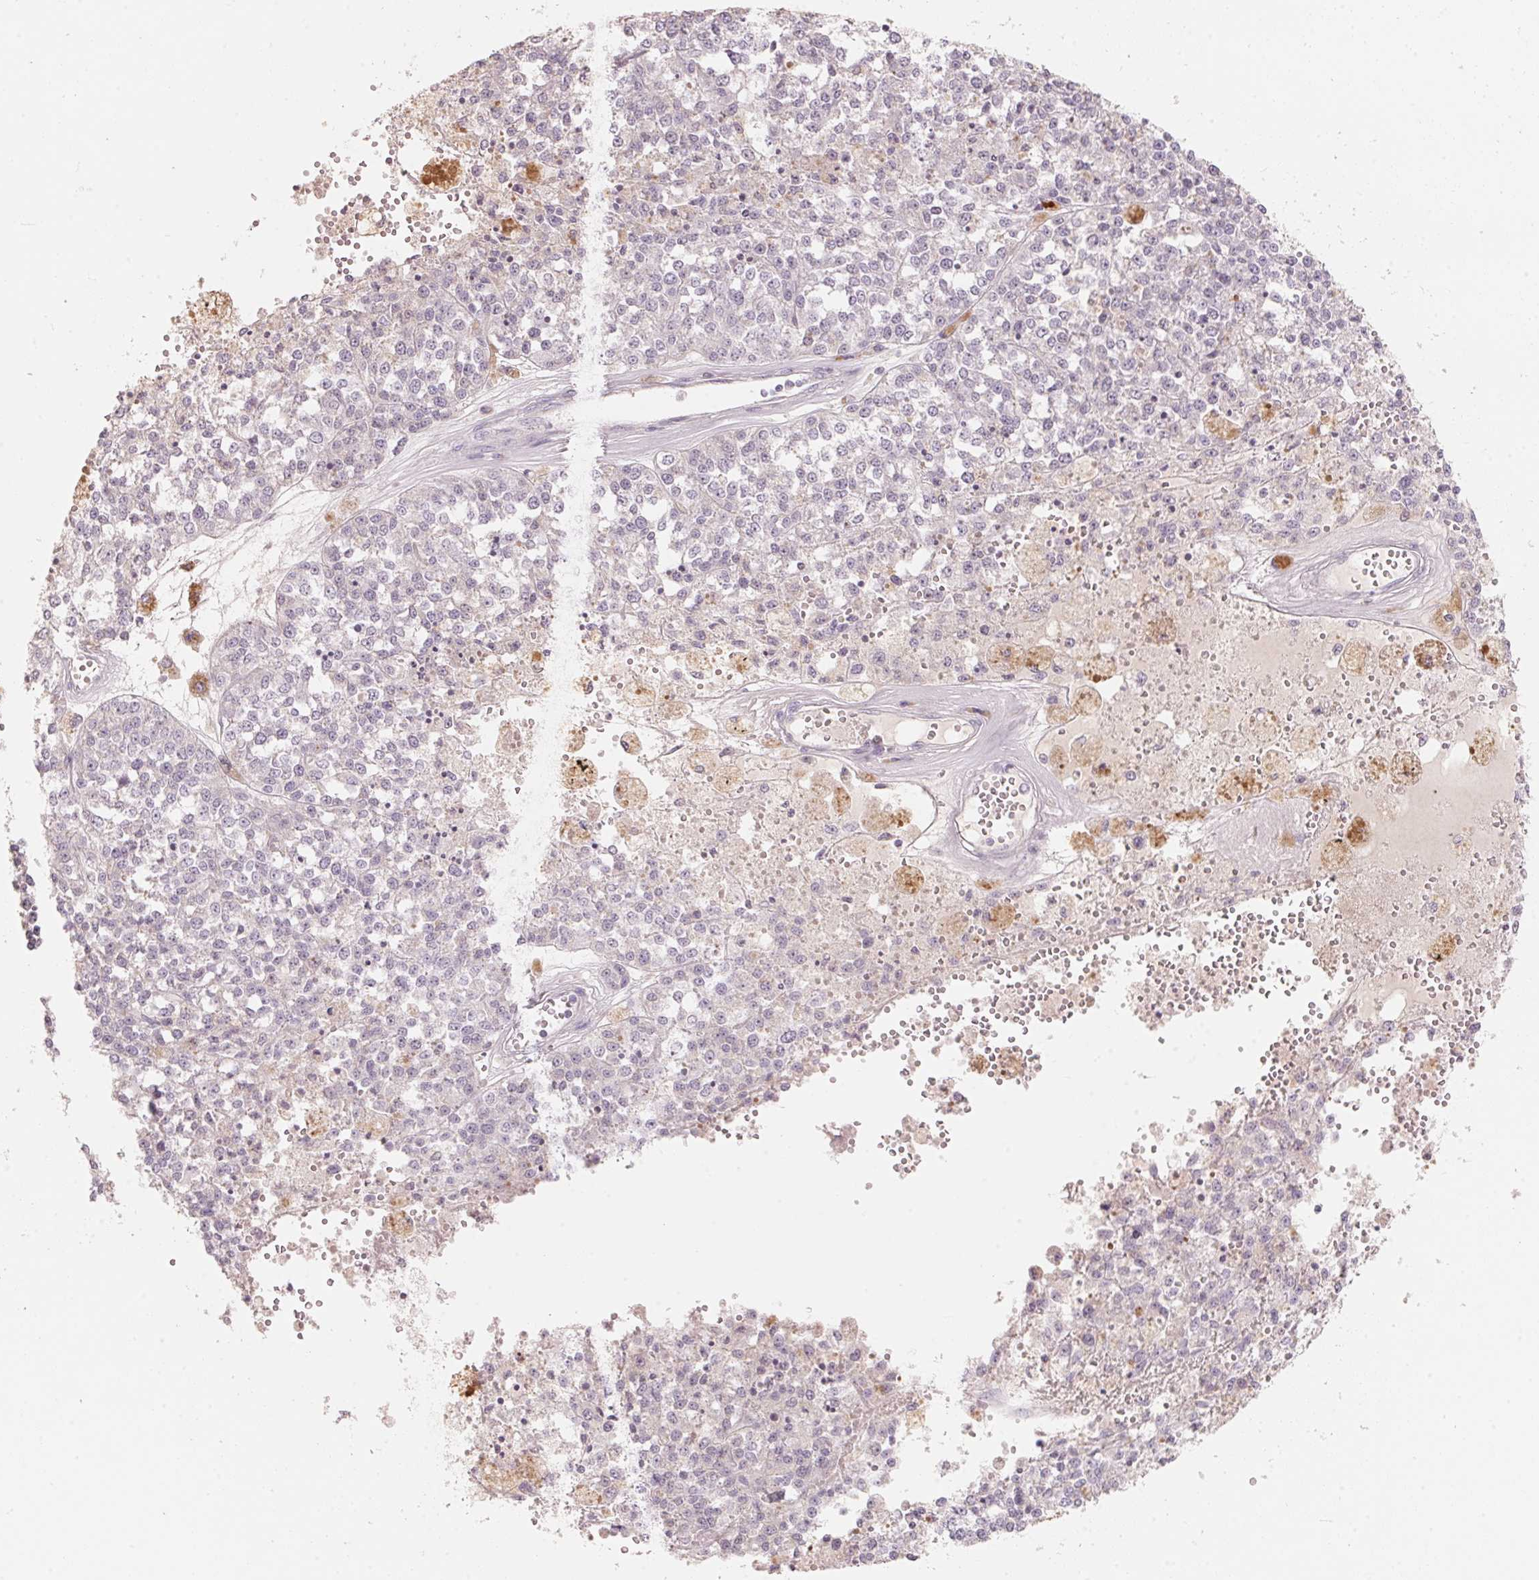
{"staining": {"intensity": "negative", "quantity": "none", "location": "none"}, "tissue": "melanoma", "cell_type": "Tumor cells", "image_type": "cancer", "snomed": [{"axis": "morphology", "description": "Malignant melanoma, Metastatic site"}, {"axis": "topography", "description": "Lymph node"}], "caption": "This is a image of IHC staining of melanoma, which shows no expression in tumor cells.", "gene": "TP53AIP1", "patient": {"sex": "female", "age": 64}}